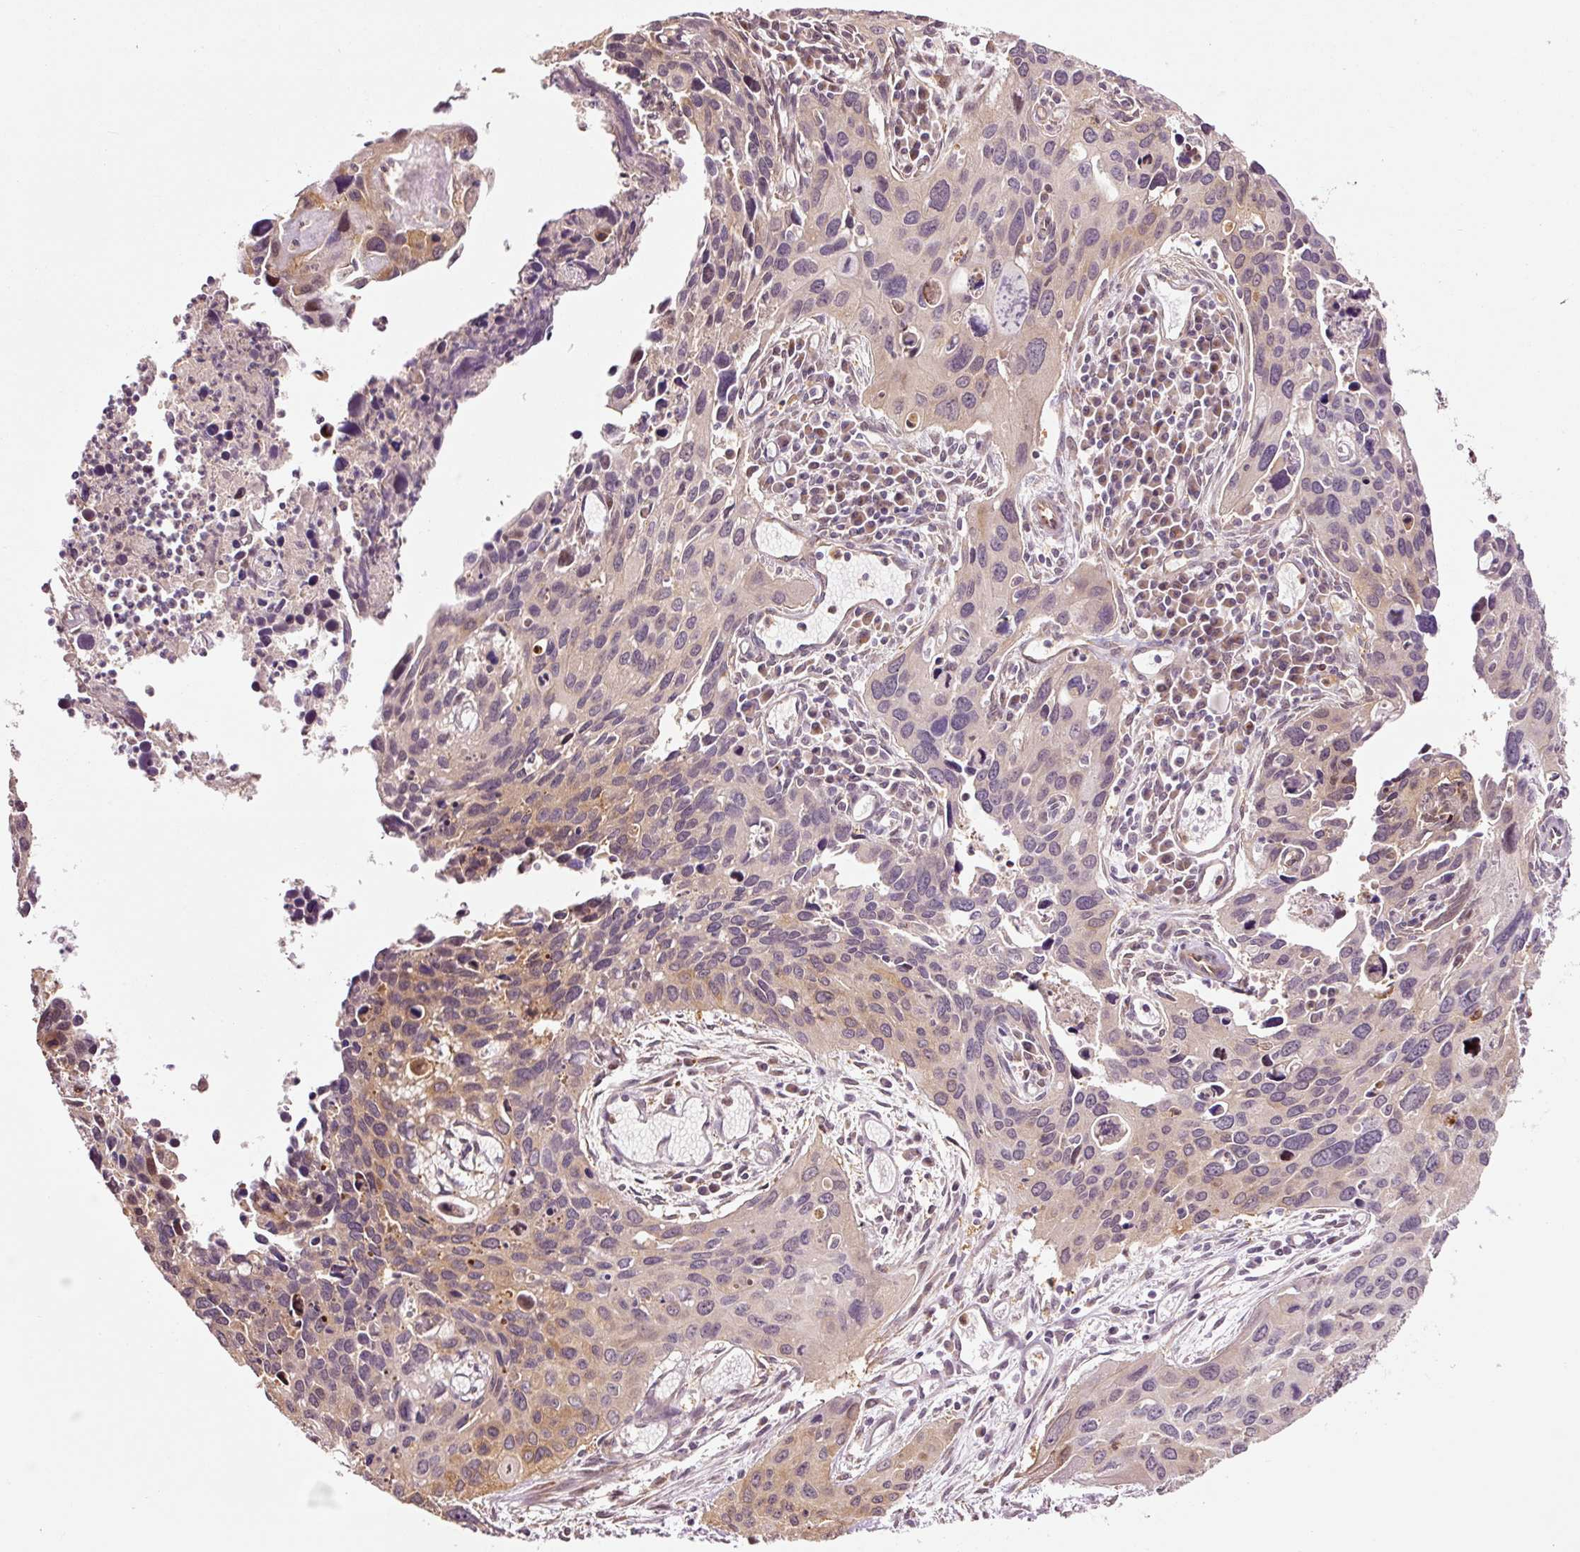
{"staining": {"intensity": "moderate", "quantity": "<25%", "location": "cytoplasmic/membranous"}, "tissue": "cervical cancer", "cell_type": "Tumor cells", "image_type": "cancer", "snomed": [{"axis": "morphology", "description": "Squamous cell carcinoma, NOS"}, {"axis": "topography", "description": "Cervix"}], "caption": "Moderate cytoplasmic/membranous expression for a protein is seen in approximately <25% of tumor cells of cervical cancer (squamous cell carcinoma) using immunohistochemistry (IHC).", "gene": "FBXL14", "patient": {"sex": "female", "age": 55}}